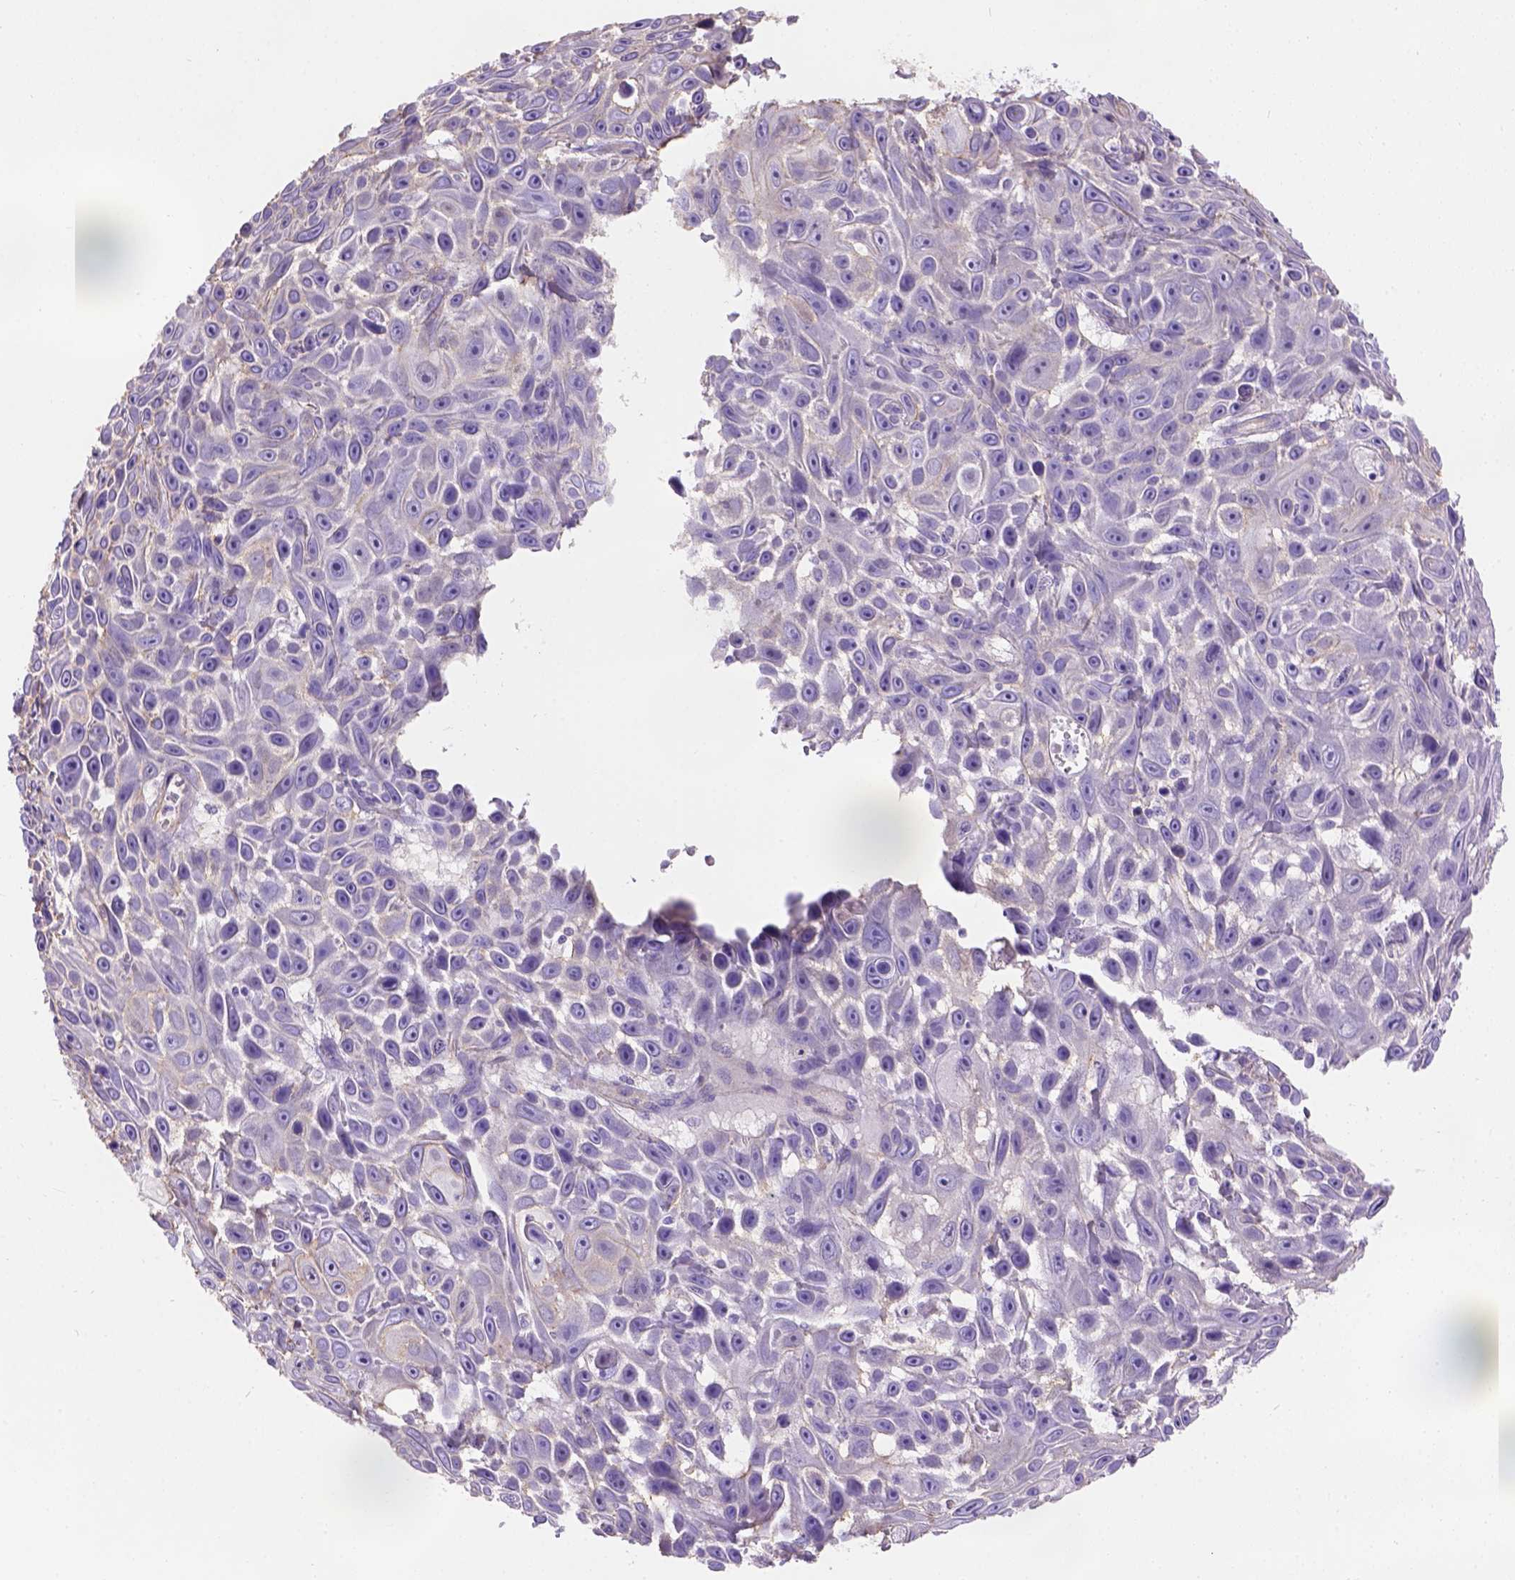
{"staining": {"intensity": "negative", "quantity": "none", "location": "none"}, "tissue": "skin cancer", "cell_type": "Tumor cells", "image_type": "cancer", "snomed": [{"axis": "morphology", "description": "Squamous cell carcinoma, NOS"}, {"axis": "topography", "description": "Skin"}], "caption": "Tumor cells show no significant protein positivity in squamous cell carcinoma (skin).", "gene": "PHF7", "patient": {"sex": "male", "age": 82}}